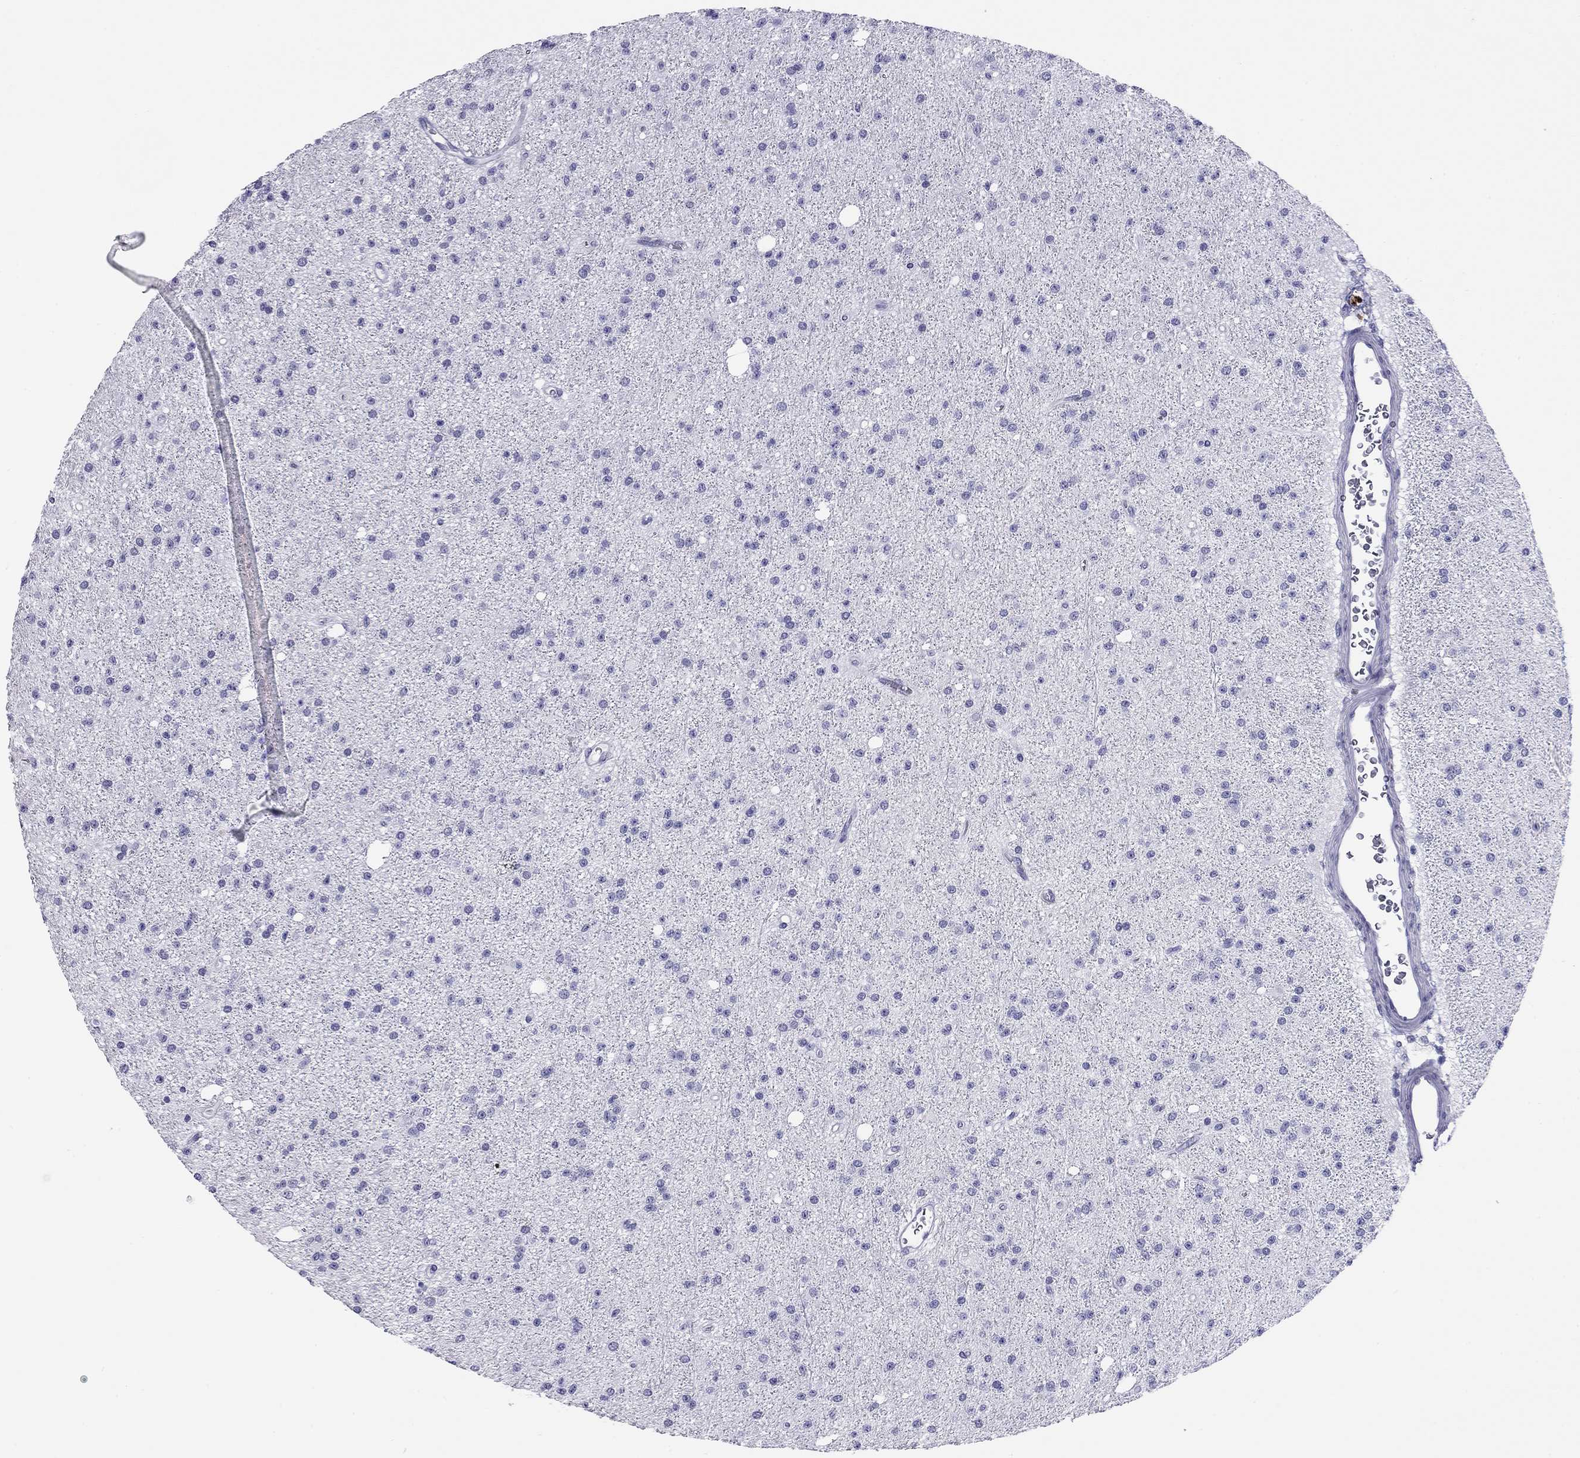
{"staining": {"intensity": "negative", "quantity": "none", "location": "none"}, "tissue": "glioma", "cell_type": "Tumor cells", "image_type": "cancer", "snomed": [{"axis": "morphology", "description": "Glioma, malignant, Low grade"}, {"axis": "topography", "description": "Brain"}], "caption": "Malignant glioma (low-grade) was stained to show a protein in brown. There is no significant staining in tumor cells.", "gene": "MYMX", "patient": {"sex": "male", "age": 27}}